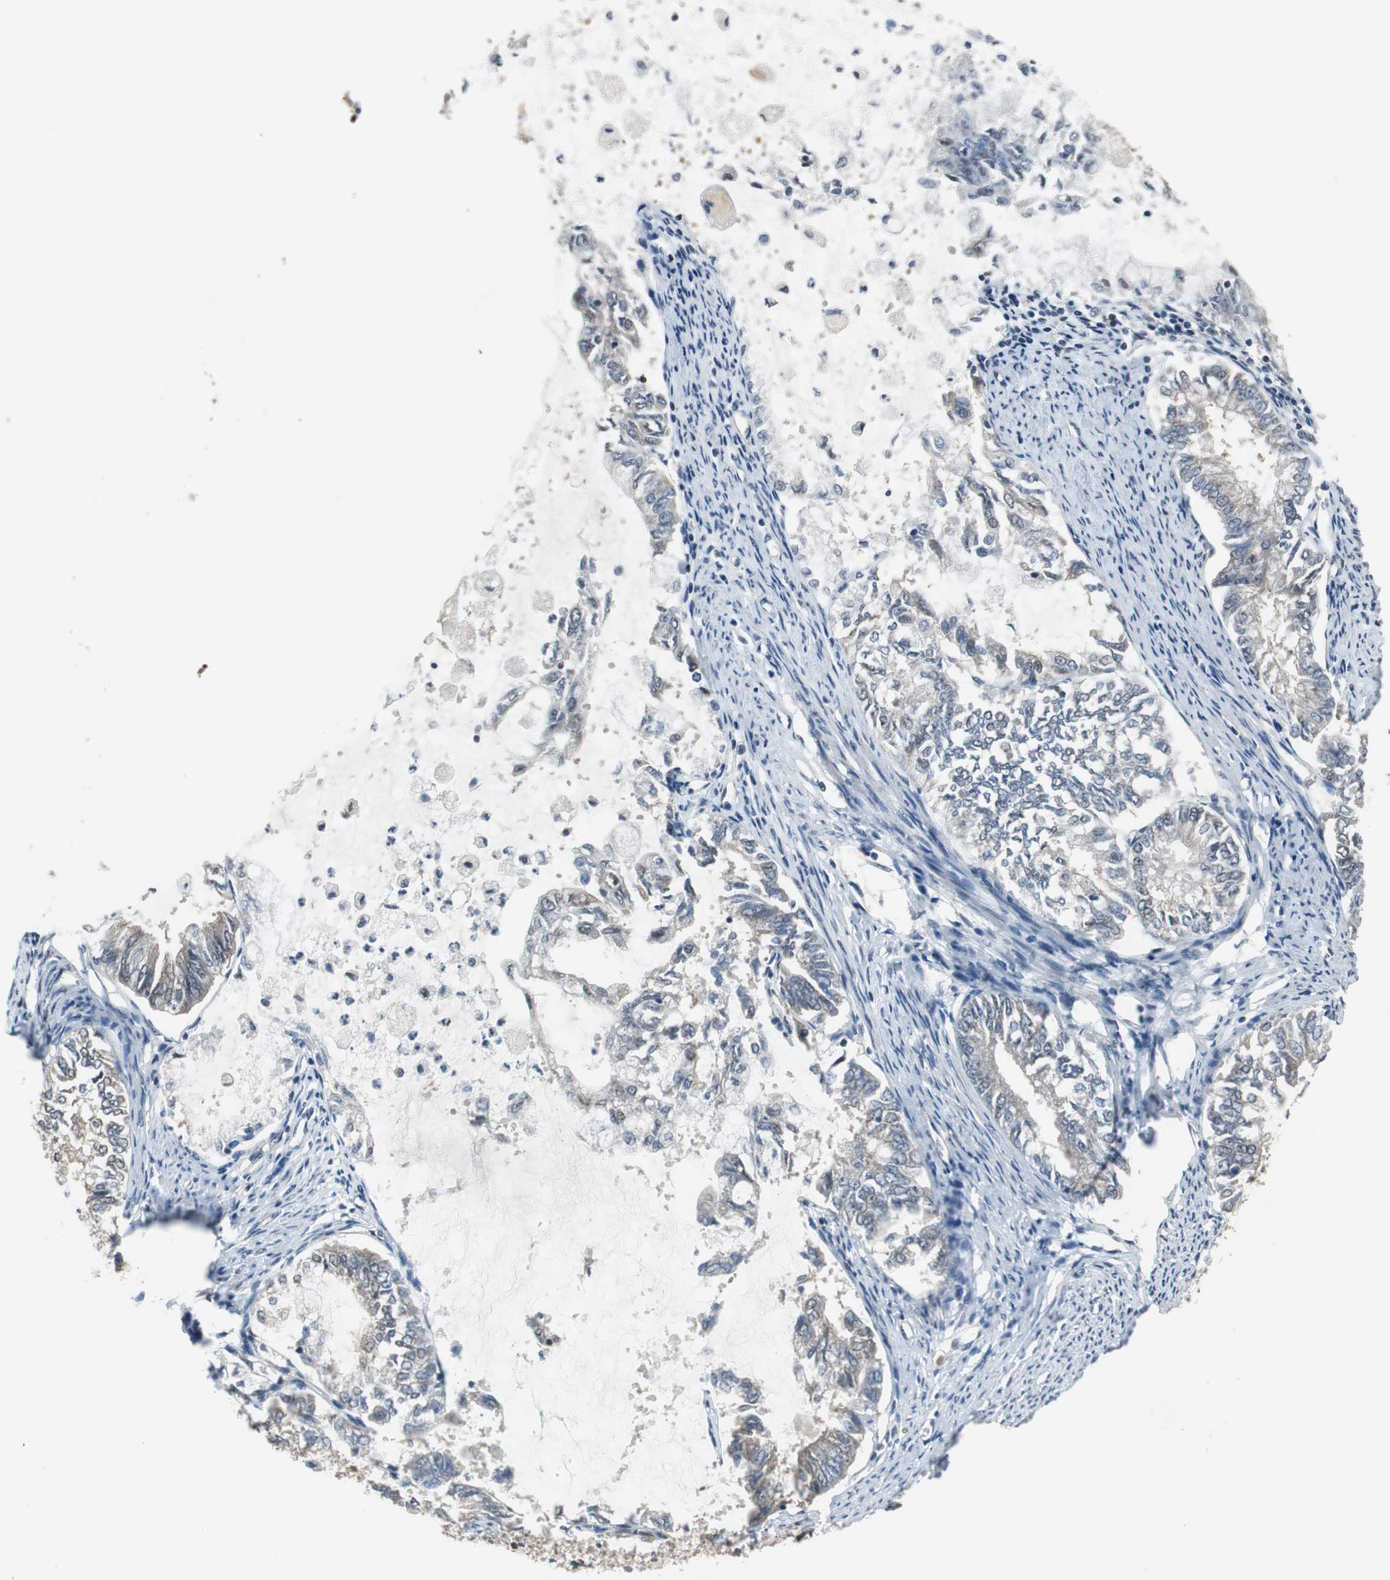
{"staining": {"intensity": "weak", "quantity": "25%-75%", "location": "cytoplasmic/membranous"}, "tissue": "endometrial cancer", "cell_type": "Tumor cells", "image_type": "cancer", "snomed": [{"axis": "morphology", "description": "Adenocarcinoma, NOS"}, {"axis": "topography", "description": "Endometrium"}], "caption": "A brown stain labels weak cytoplasmic/membranous expression of a protein in human adenocarcinoma (endometrial) tumor cells. The staining was performed using DAB to visualize the protein expression in brown, while the nuclei were stained in blue with hematoxylin (Magnification: 20x).", "gene": "MAFB", "patient": {"sex": "female", "age": 86}}